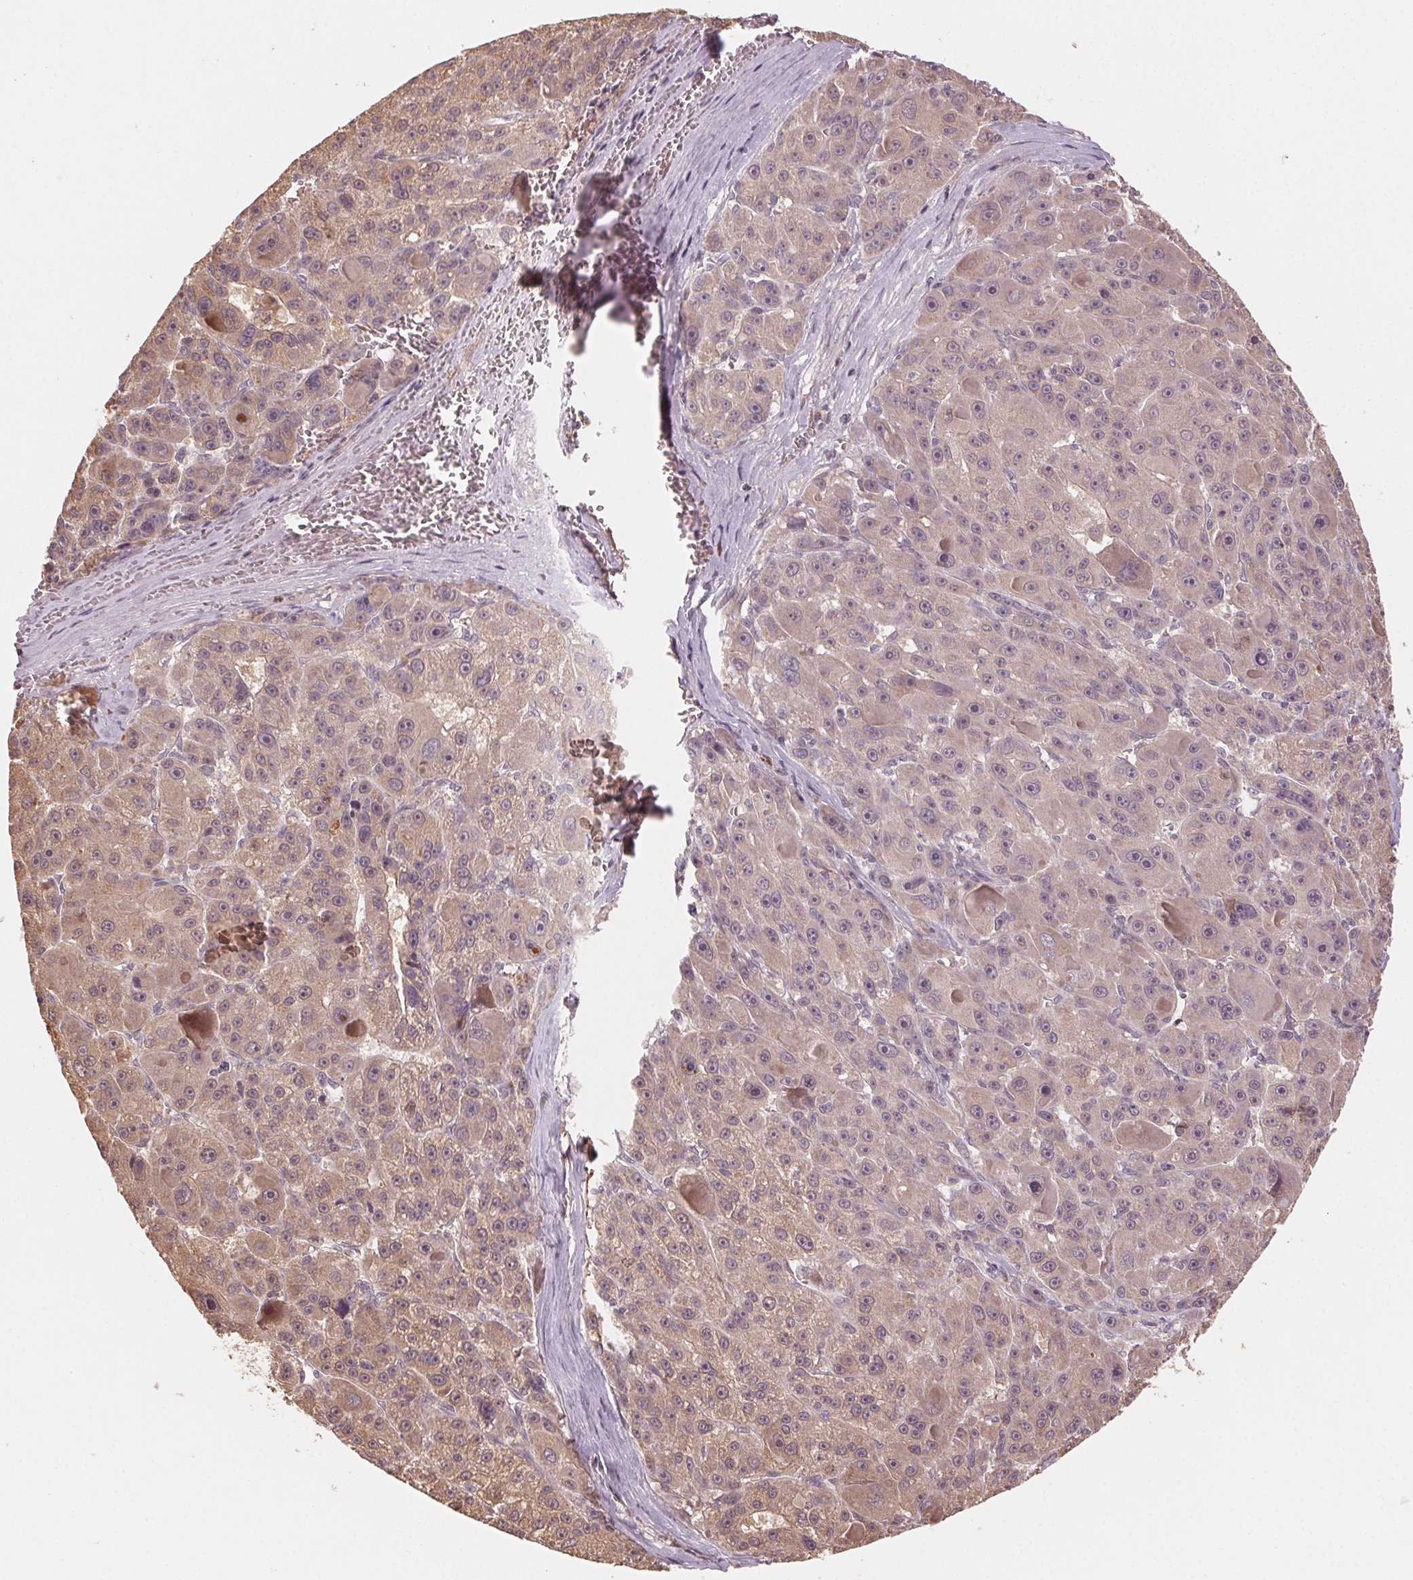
{"staining": {"intensity": "weak", "quantity": ">75%", "location": "cytoplasmic/membranous"}, "tissue": "liver cancer", "cell_type": "Tumor cells", "image_type": "cancer", "snomed": [{"axis": "morphology", "description": "Carcinoma, Hepatocellular, NOS"}, {"axis": "topography", "description": "Liver"}], "caption": "Immunohistochemical staining of liver hepatocellular carcinoma reveals low levels of weak cytoplasmic/membranous positivity in approximately >75% of tumor cells. (Stains: DAB (3,3'-diaminobenzidine) in brown, nuclei in blue, Microscopy: brightfield microscopy at high magnification).", "gene": "WBP2", "patient": {"sex": "male", "age": 76}}